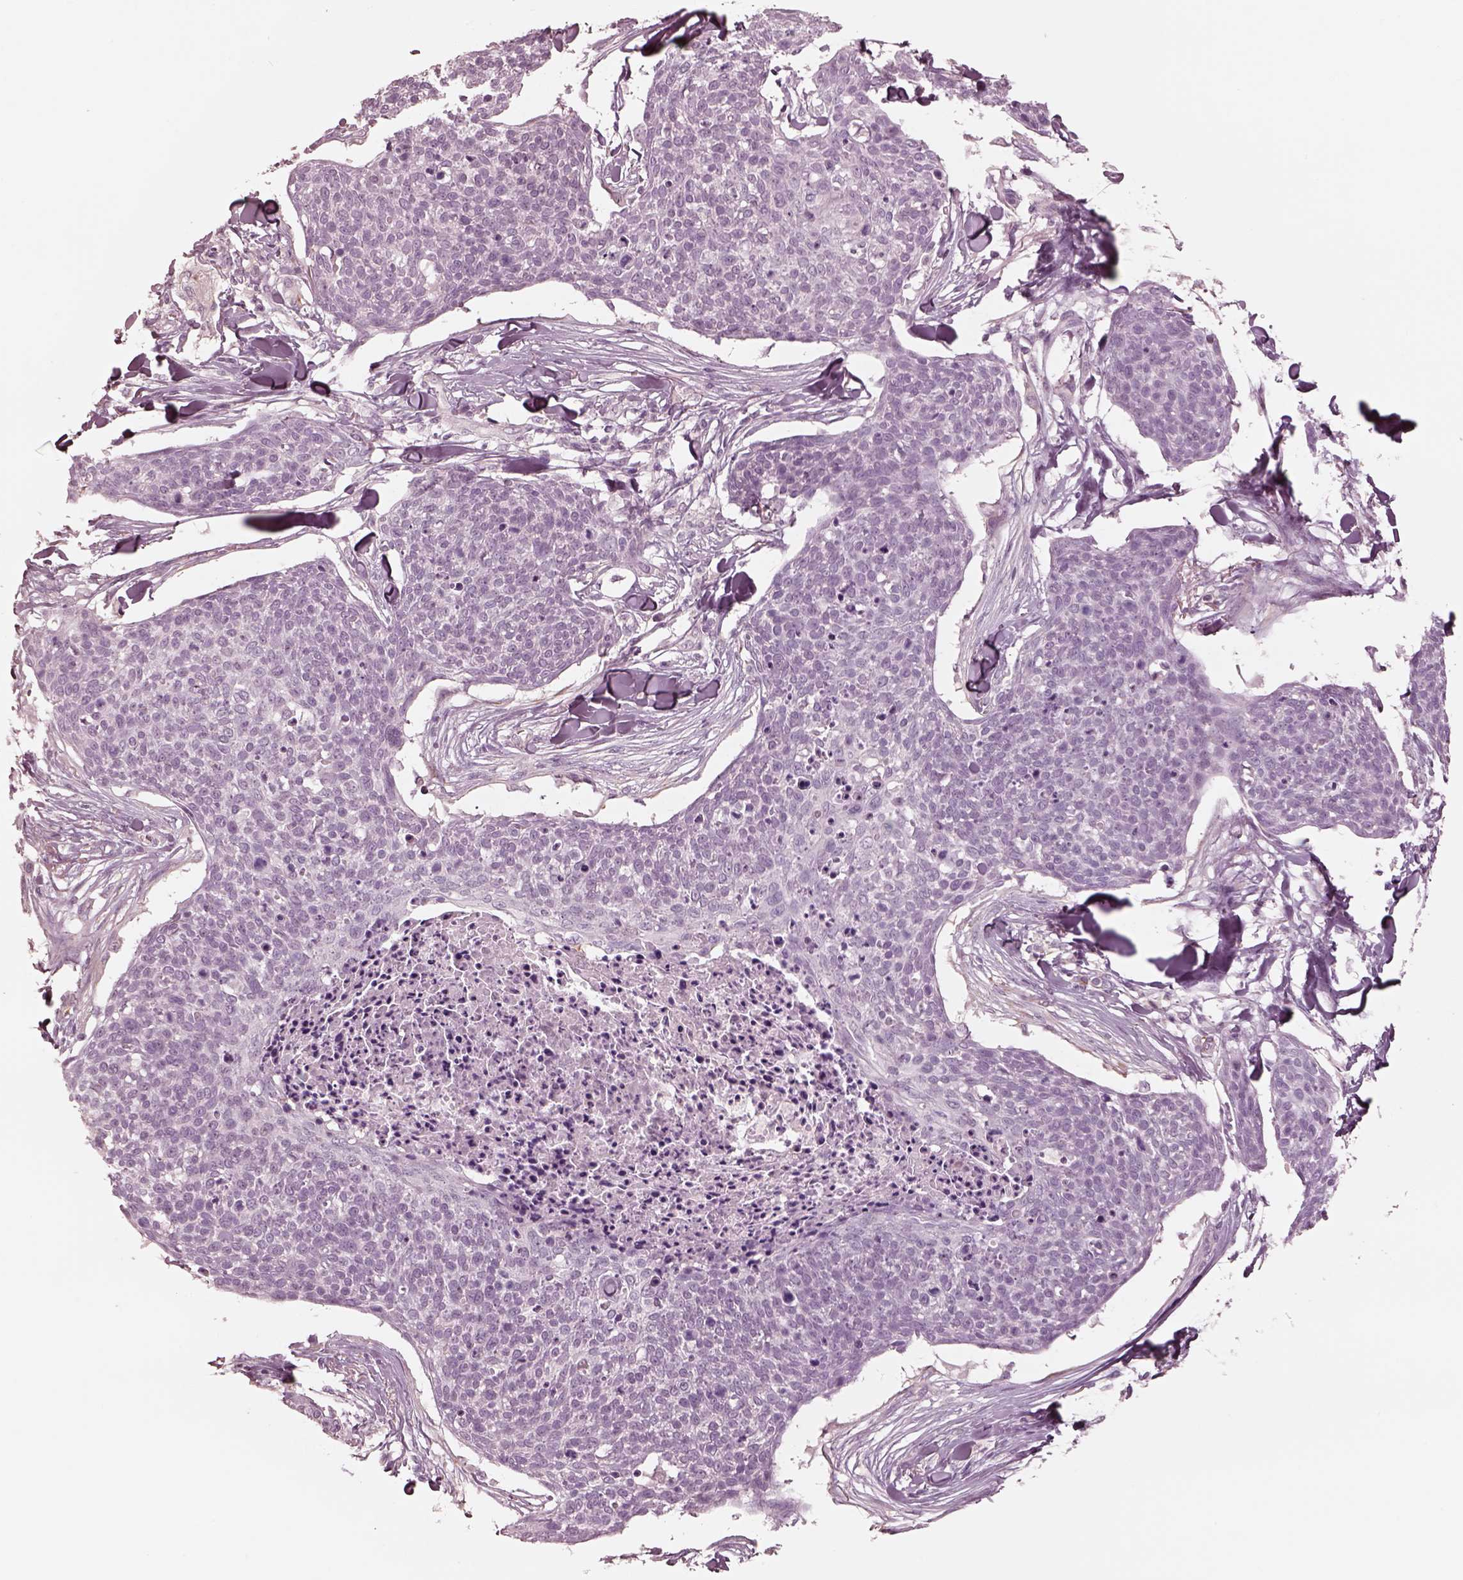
{"staining": {"intensity": "negative", "quantity": "none", "location": "none"}, "tissue": "skin cancer", "cell_type": "Tumor cells", "image_type": "cancer", "snomed": [{"axis": "morphology", "description": "Squamous cell carcinoma, NOS"}, {"axis": "topography", "description": "Skin"}, {"axis": "topography", "description": "Vulva"}], "caption": "Tumor cells are negative for protein expression in human squamous cell carcinoma (skin).", "gene": "DNAAF9", "patient": {"sex": "female", "age": 75}}